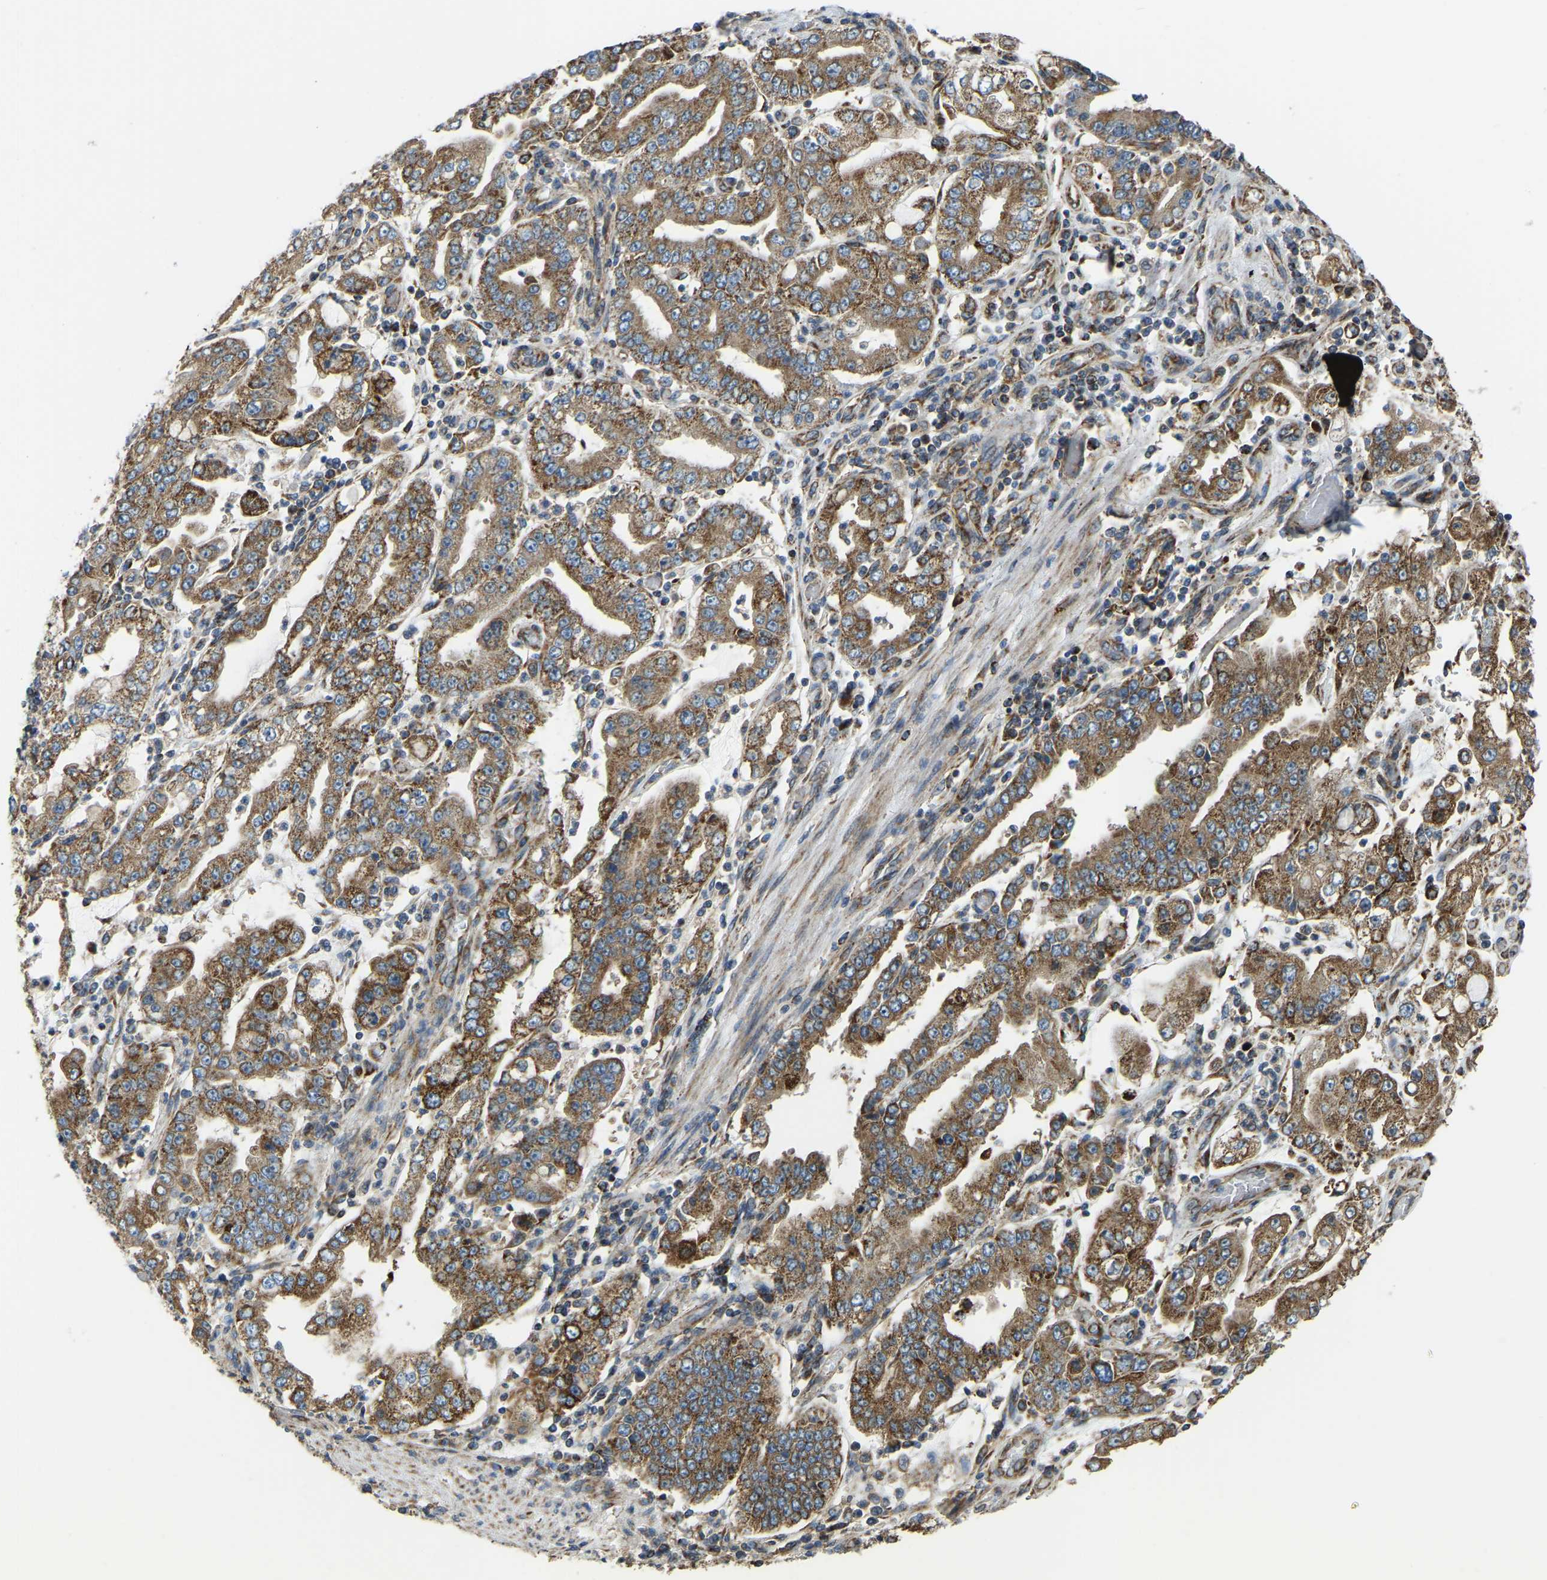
{"staining": {"intensity": "moderate", "quantity": ">75%", "location": "cytoplasmic/membranous"}, "tissue": "stomach cancer", "cell_type": "Tumor cells", "image_type": "cancer", "snomed": [{"axis": "morphology", "description": "Adenocarcinoma, NOS"}, {"axis": "topography", "description": "Stomach"}], "caption": "High-magnification brightfield microscopy of adenocarcinoma (stomach) stained with DAB (3,3'-diaminobenzidine) (brown) and counterstained with hematoxylin (blue). tumor cells exhibit moderate cytoplasmic/membranous expression is appreciated in about>75% of cells.", "gene": "PSMD7", "patient": {"sex": "male", "age": 76}}